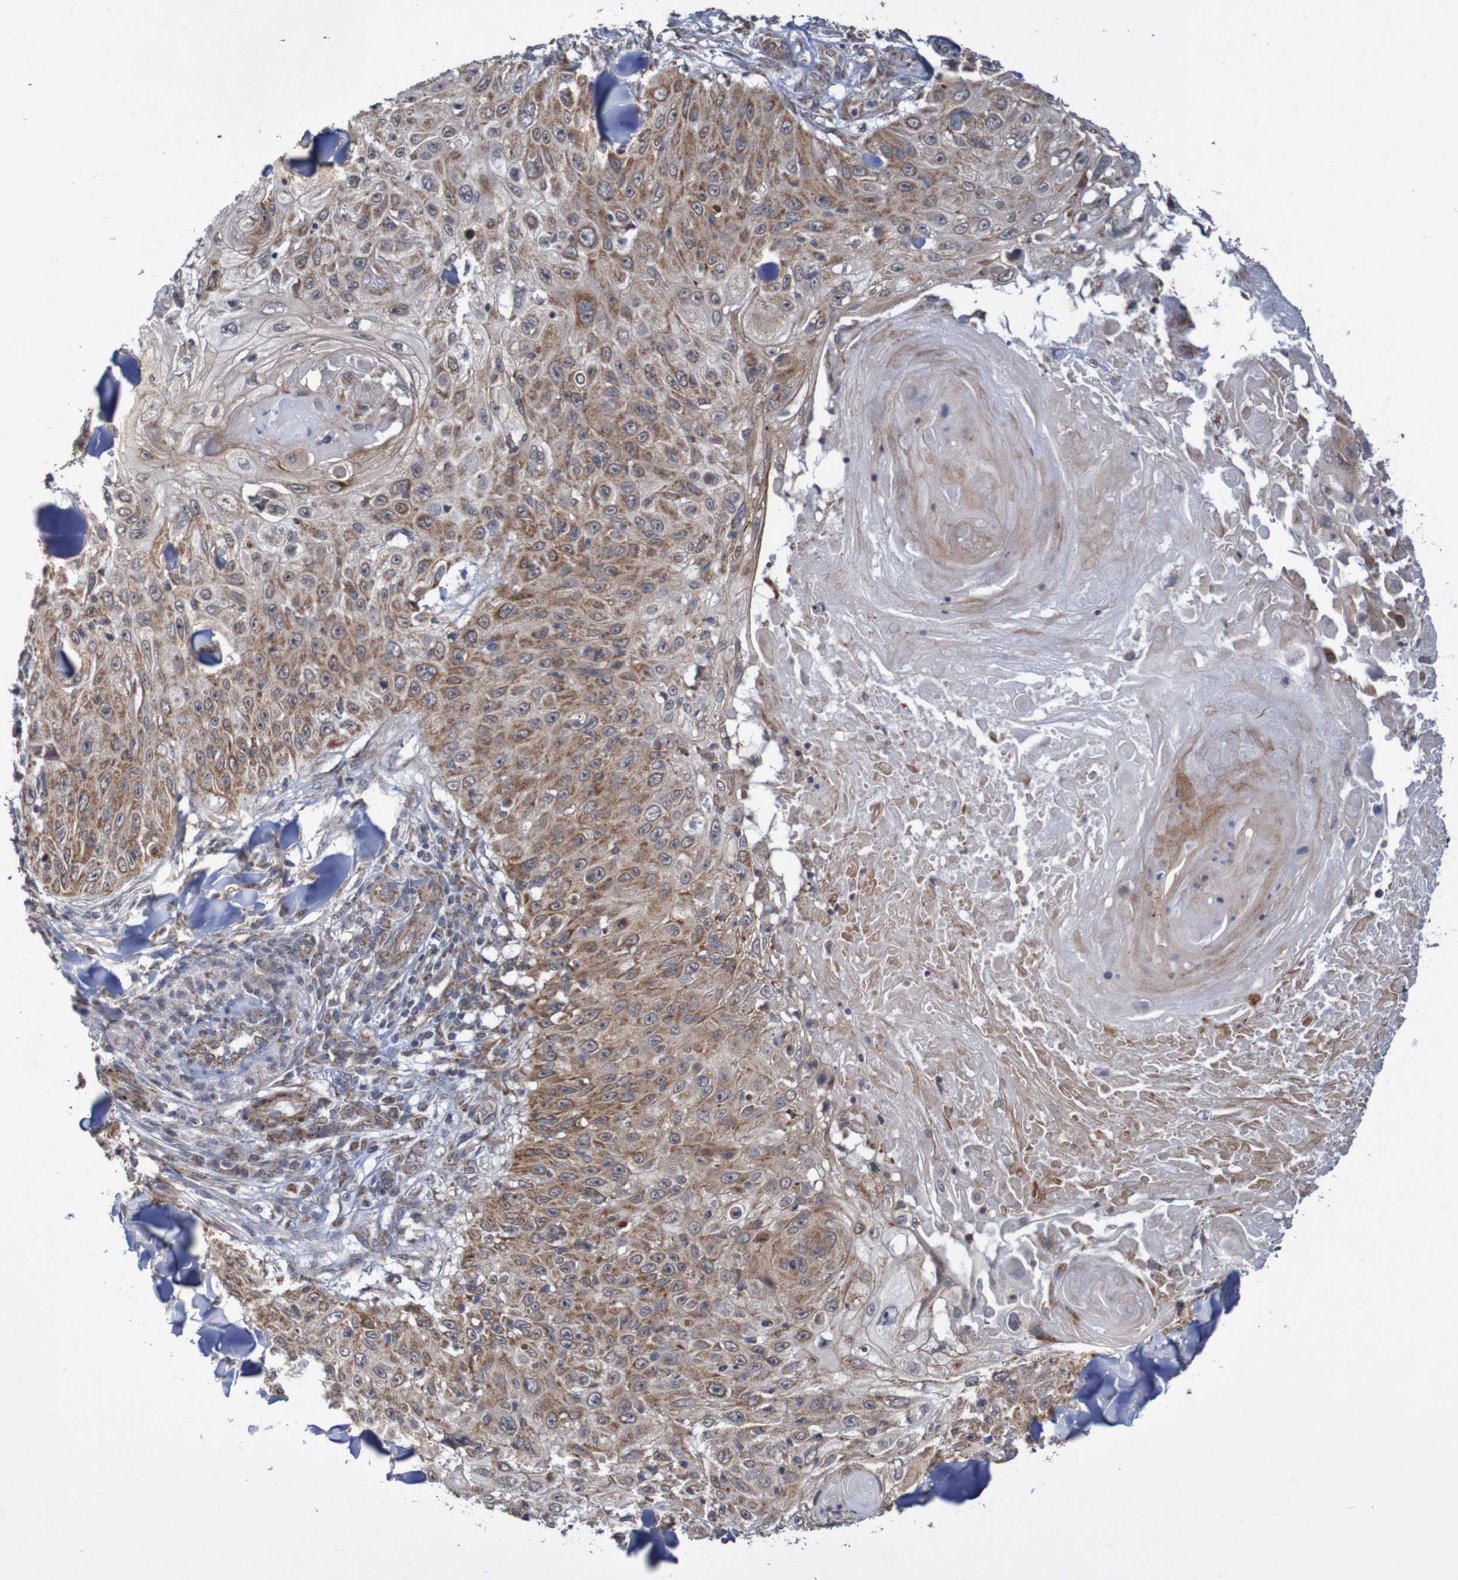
{"staining": {"intensity": "moderate", "quantity": ">75%", "location": "cytoplasmic/membranous"}, "tissue": "skin cancer", "cell_type": "Tumor cells", "image_type": "cancer", "snomed": [{"axis": "morphology", "description": "Squamous cell carcinoma, NOS"}, {"axis": "topography", "description": "Skin"}], "caption": "Tumor cells exhibit medium levels of moderate cytoplasmic/membranous staining in about >75% of cells in human skin squamous cell carcinoma. The protein of interest is shown in brown color, while the nuclei are stained blue.", "gene": "DVL1", "patient": {"sex": "male", "age": 86}}